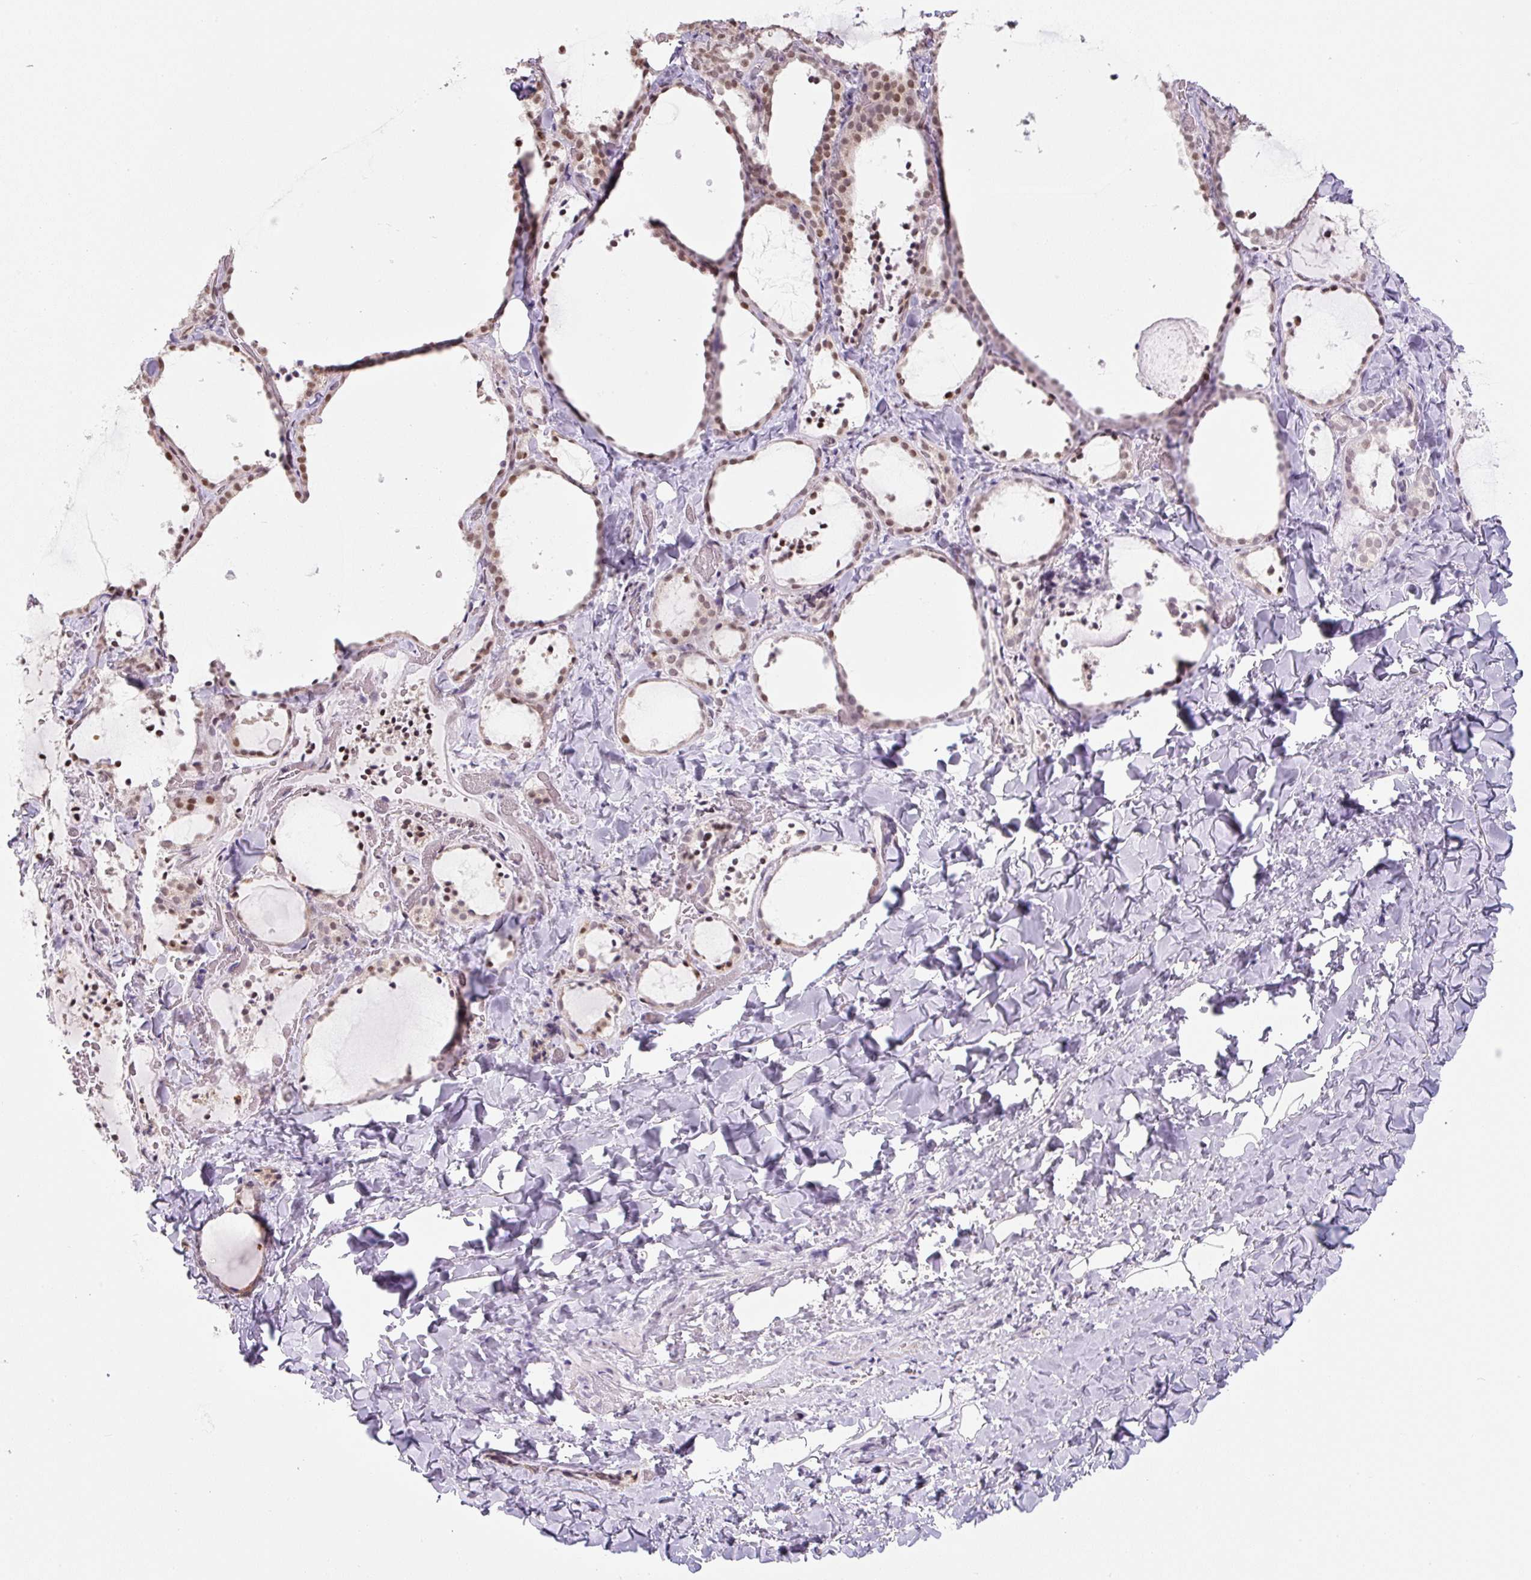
{"staining": {"intensity": "moderate", "quantity": ">75%", "location": "nuclear"}, "tissue": "thyroid gland", "cell_type": "Glandular cells", "image_type": "normal", "snomed": [{"axis": "morphology", "description": "Normal tissue, NOS"}, {"axis": "topography", "description": "Thyroid gland"}], "caption": "Brown immunohistochemical staining in benign thyroid gland reveals moderate nuclear positivity in about >75% of glandular cells. (Stains: DAB (3,3'-diaminobenzidine) in brown, nuclei in blue, Microscopy: brightfield microscopy at high magnification).", "gene": "TCFL5", "patient": {"sex": "female", "age": 22}}